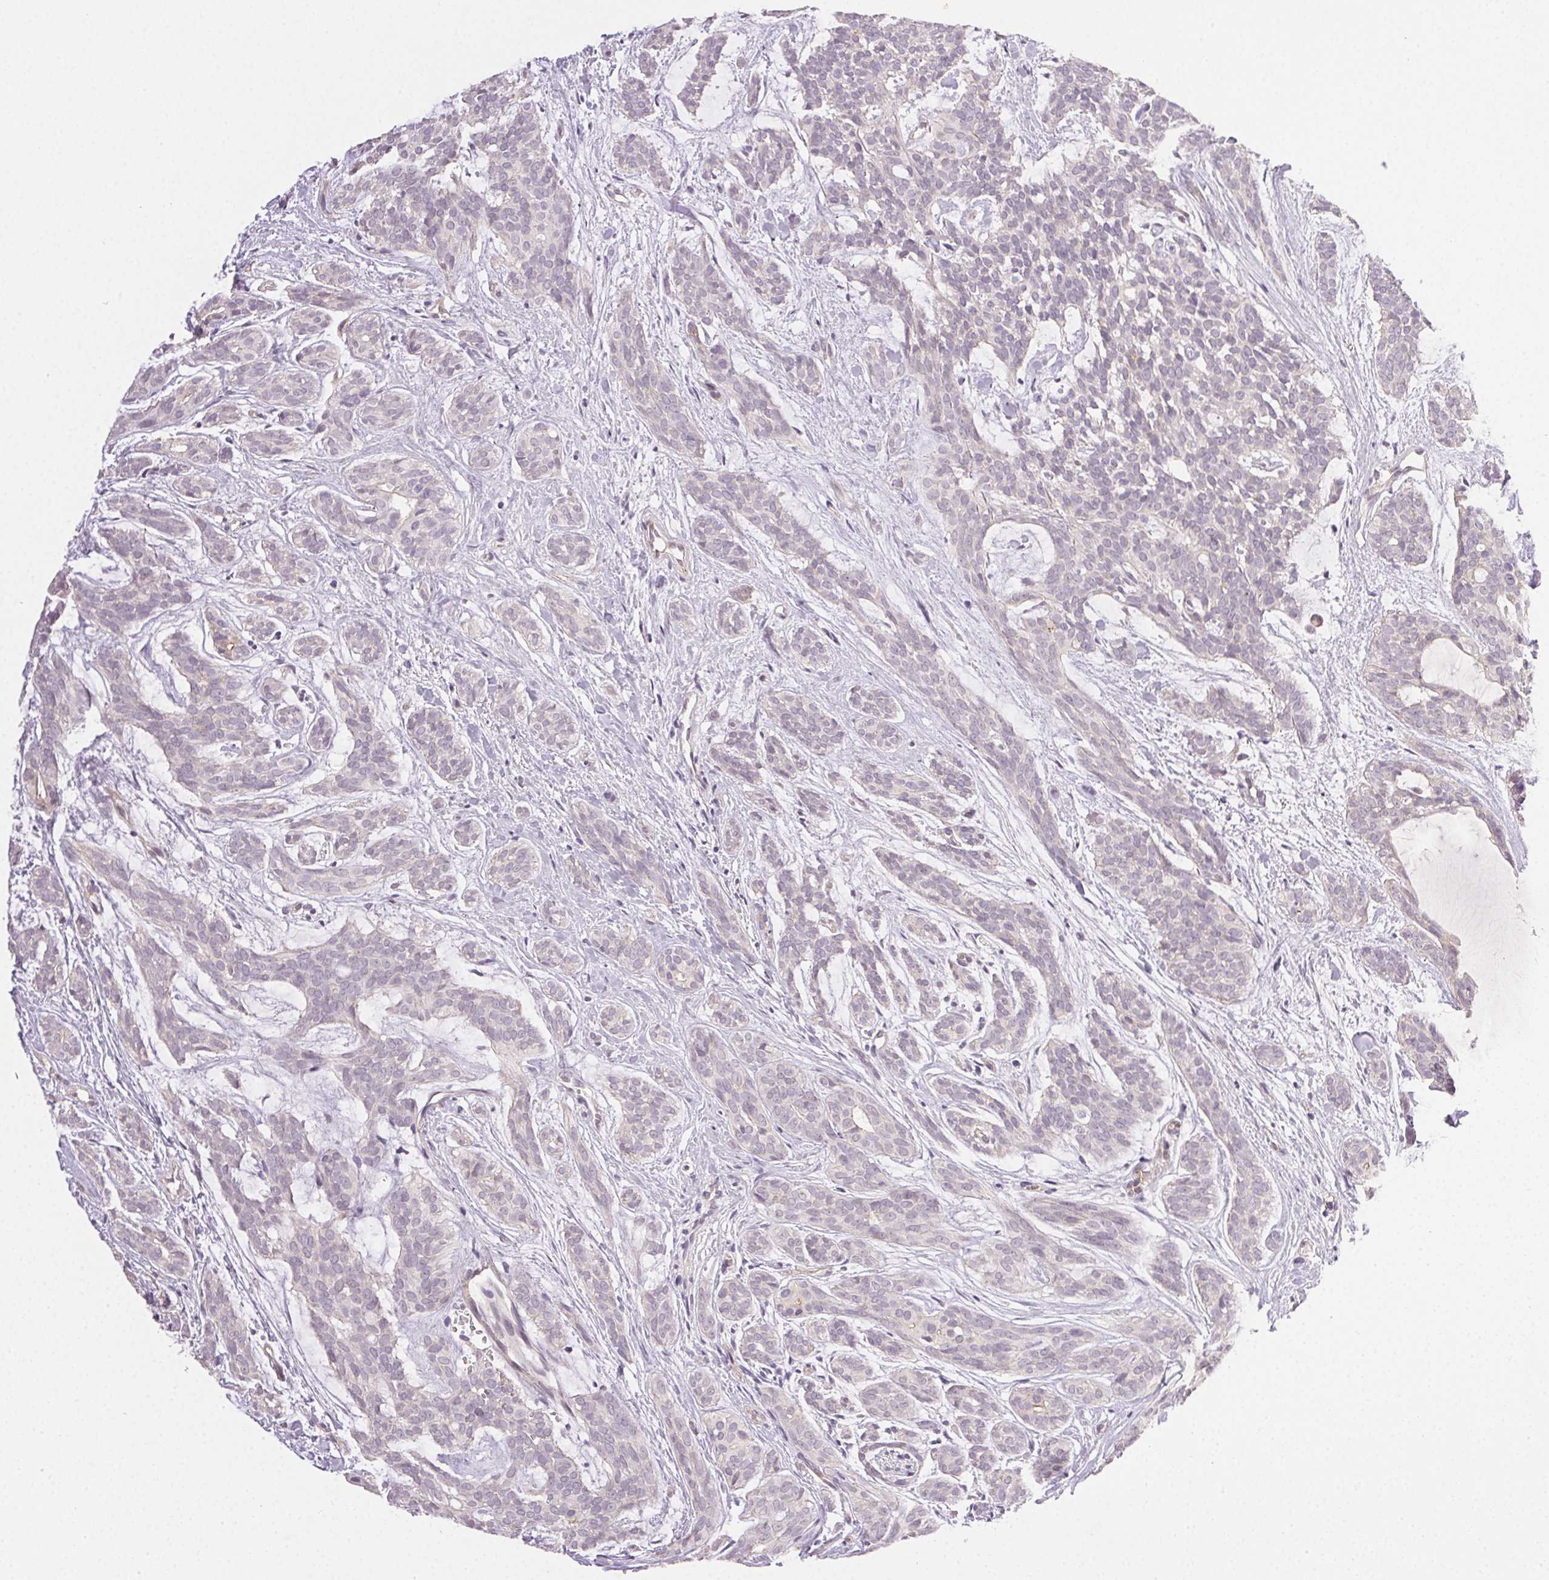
{"staining": {"intensity": "negative", "quantity": "none", "location": "none"}, "tissue": "head and neck cancer", "cell_type": "Tumor cells", "image_type": "cancer", "snomed": [{"axis": "morphology", "description": "Adenocarcinoma, NOS"}, {"axis": "topography", "description": "Head-Neck"}], "caption": "Immunohistochemistry micrograph of neoplastic tissue: human head and neck cancer (adenocarcinoma) stained with DAB shows no significant protein positivity in tumor cells.", "gene": "PLCB1", "patient": {"sex": "male", "age": 66}}